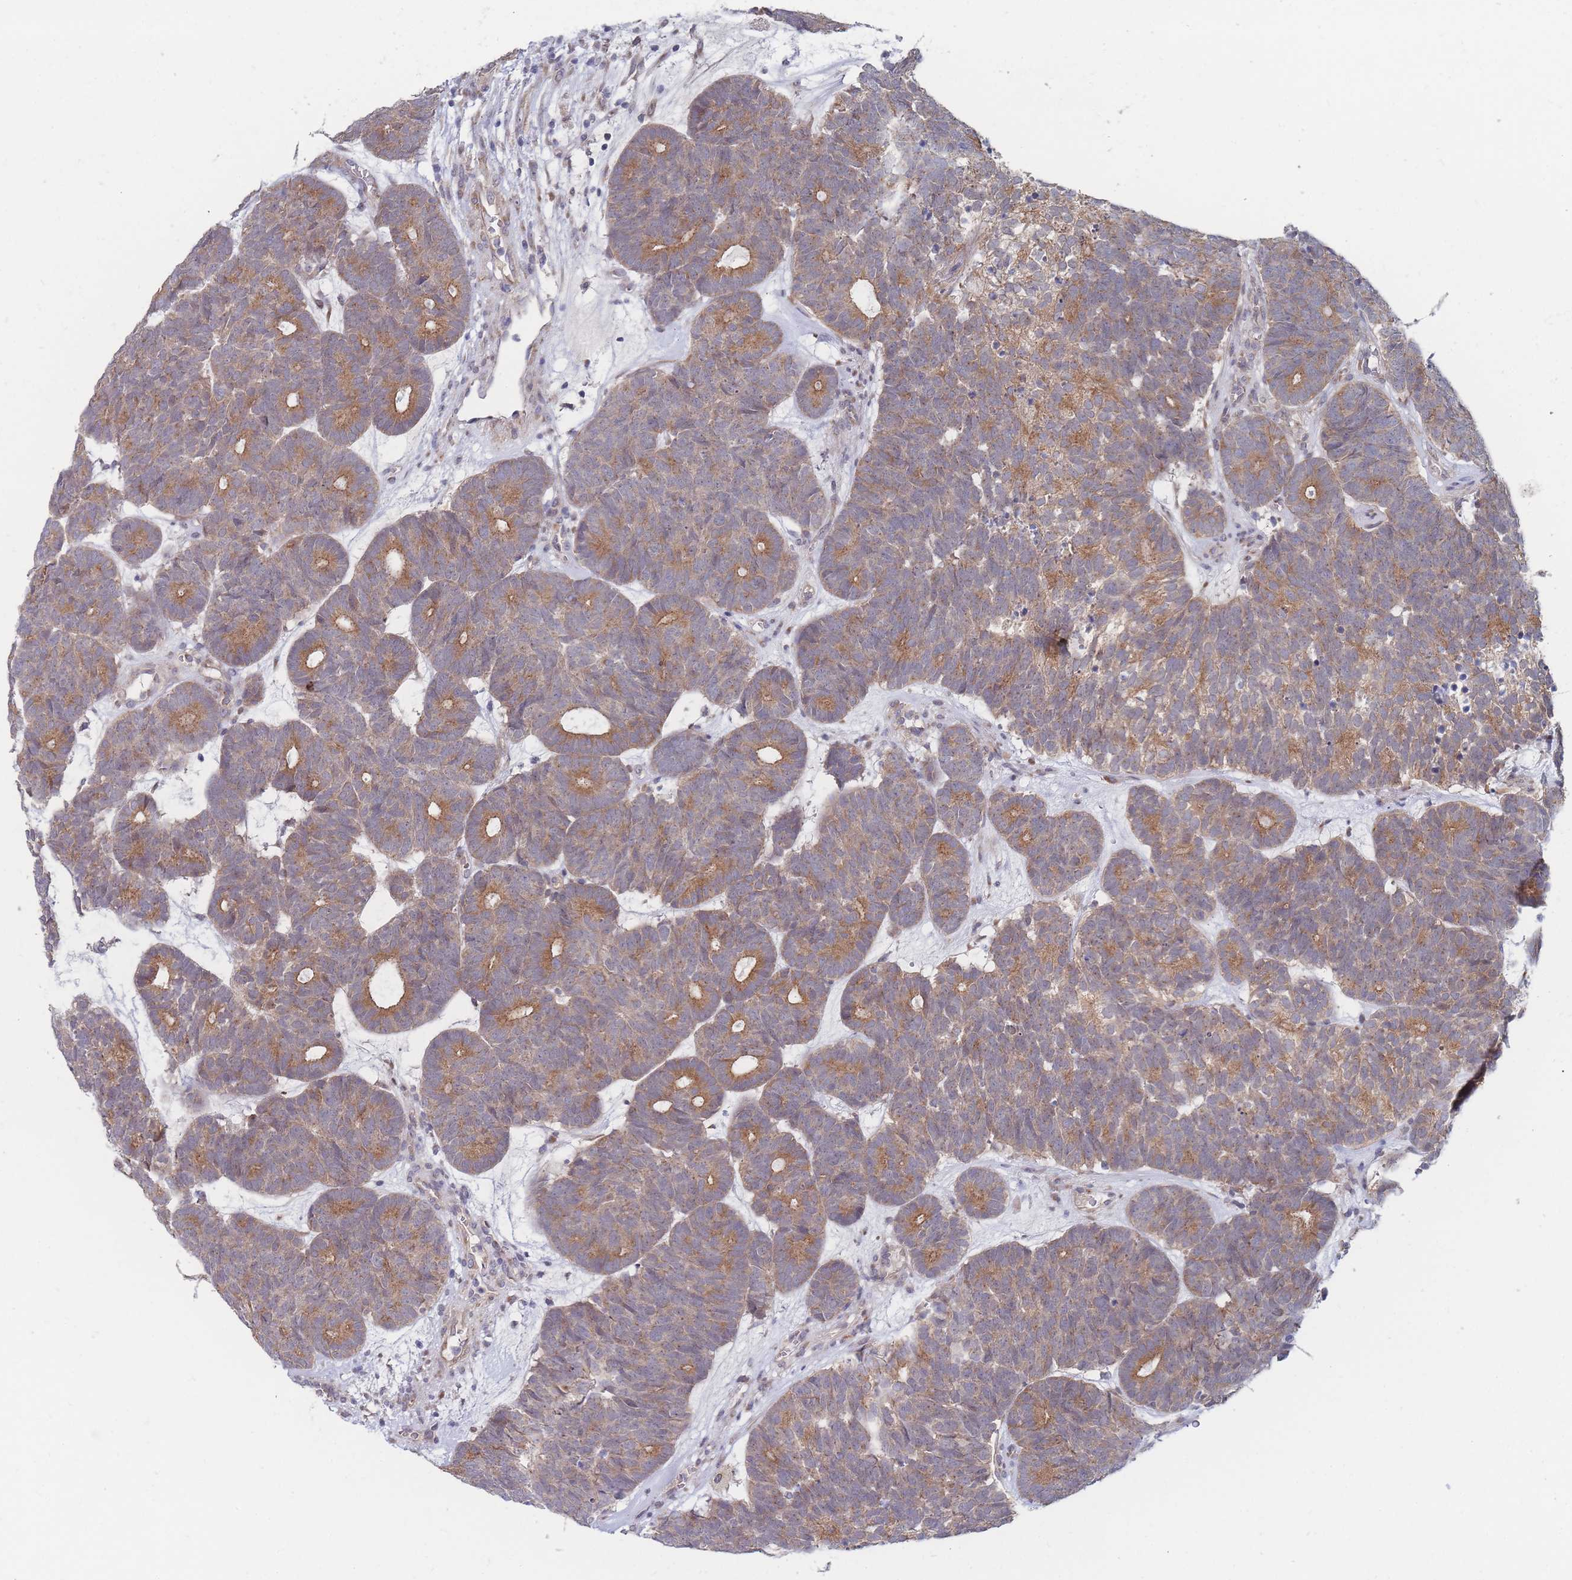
{"staining": {"intensity": "moderate", "quantity": ">75%", "location": "cytoplasmic/membranous"}, "tissue": "head and neck cancer", "cell_type": "Tumor cells", "image_type": "cancer", "snomed": [{"axis": "morphology", "description": "Adenocarcinoma, NOS"}, {"axis": "topography", "description": "Head-Neck"}], "caption": "The micrograph displays a brown stain indicating the presence of a protein in the cytoplasmic/membranous of tumor cells in head and neck adenocarcinoma.", "gene": "SLC35F5", "patient": {"sex": "female", "age": 81}}